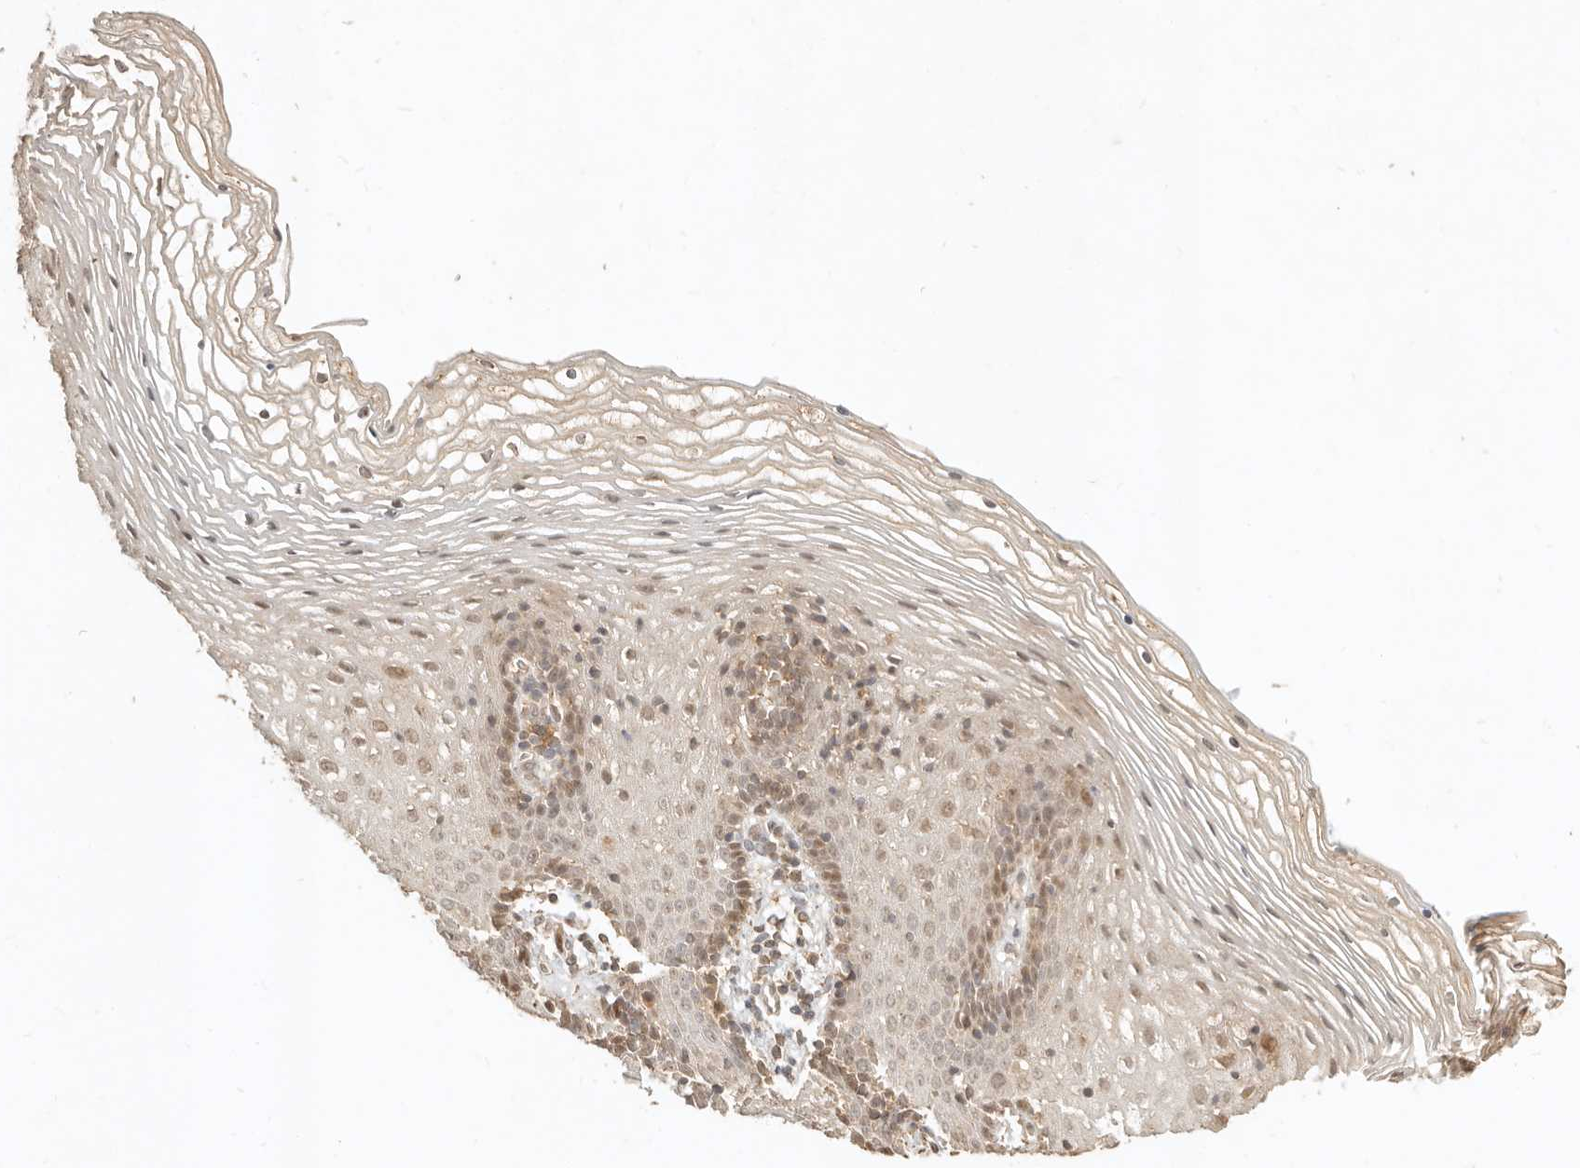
{"staining": {"intensity": "moderate", "quantity": ">75%", "location": "cytoplasmic/membranous,nuclear"}, "tissue": "vagina", "cell_type": "Squamous epithelial cells", "image_type": "normal", "snomed": [{"axis": "morphology", "description": "Normal tissue, NOS"}, {"axis": "topography", "description": "Vagina"}], "caption": "Immunohistochemical staining of benign human vagina shows moderate cytoplasmic/membranous,nuclear protein expression in approximately >75% of squamous epithelial cells.", "gene": "KIF2B", "patient": {"sex": "female", "age": 32}}